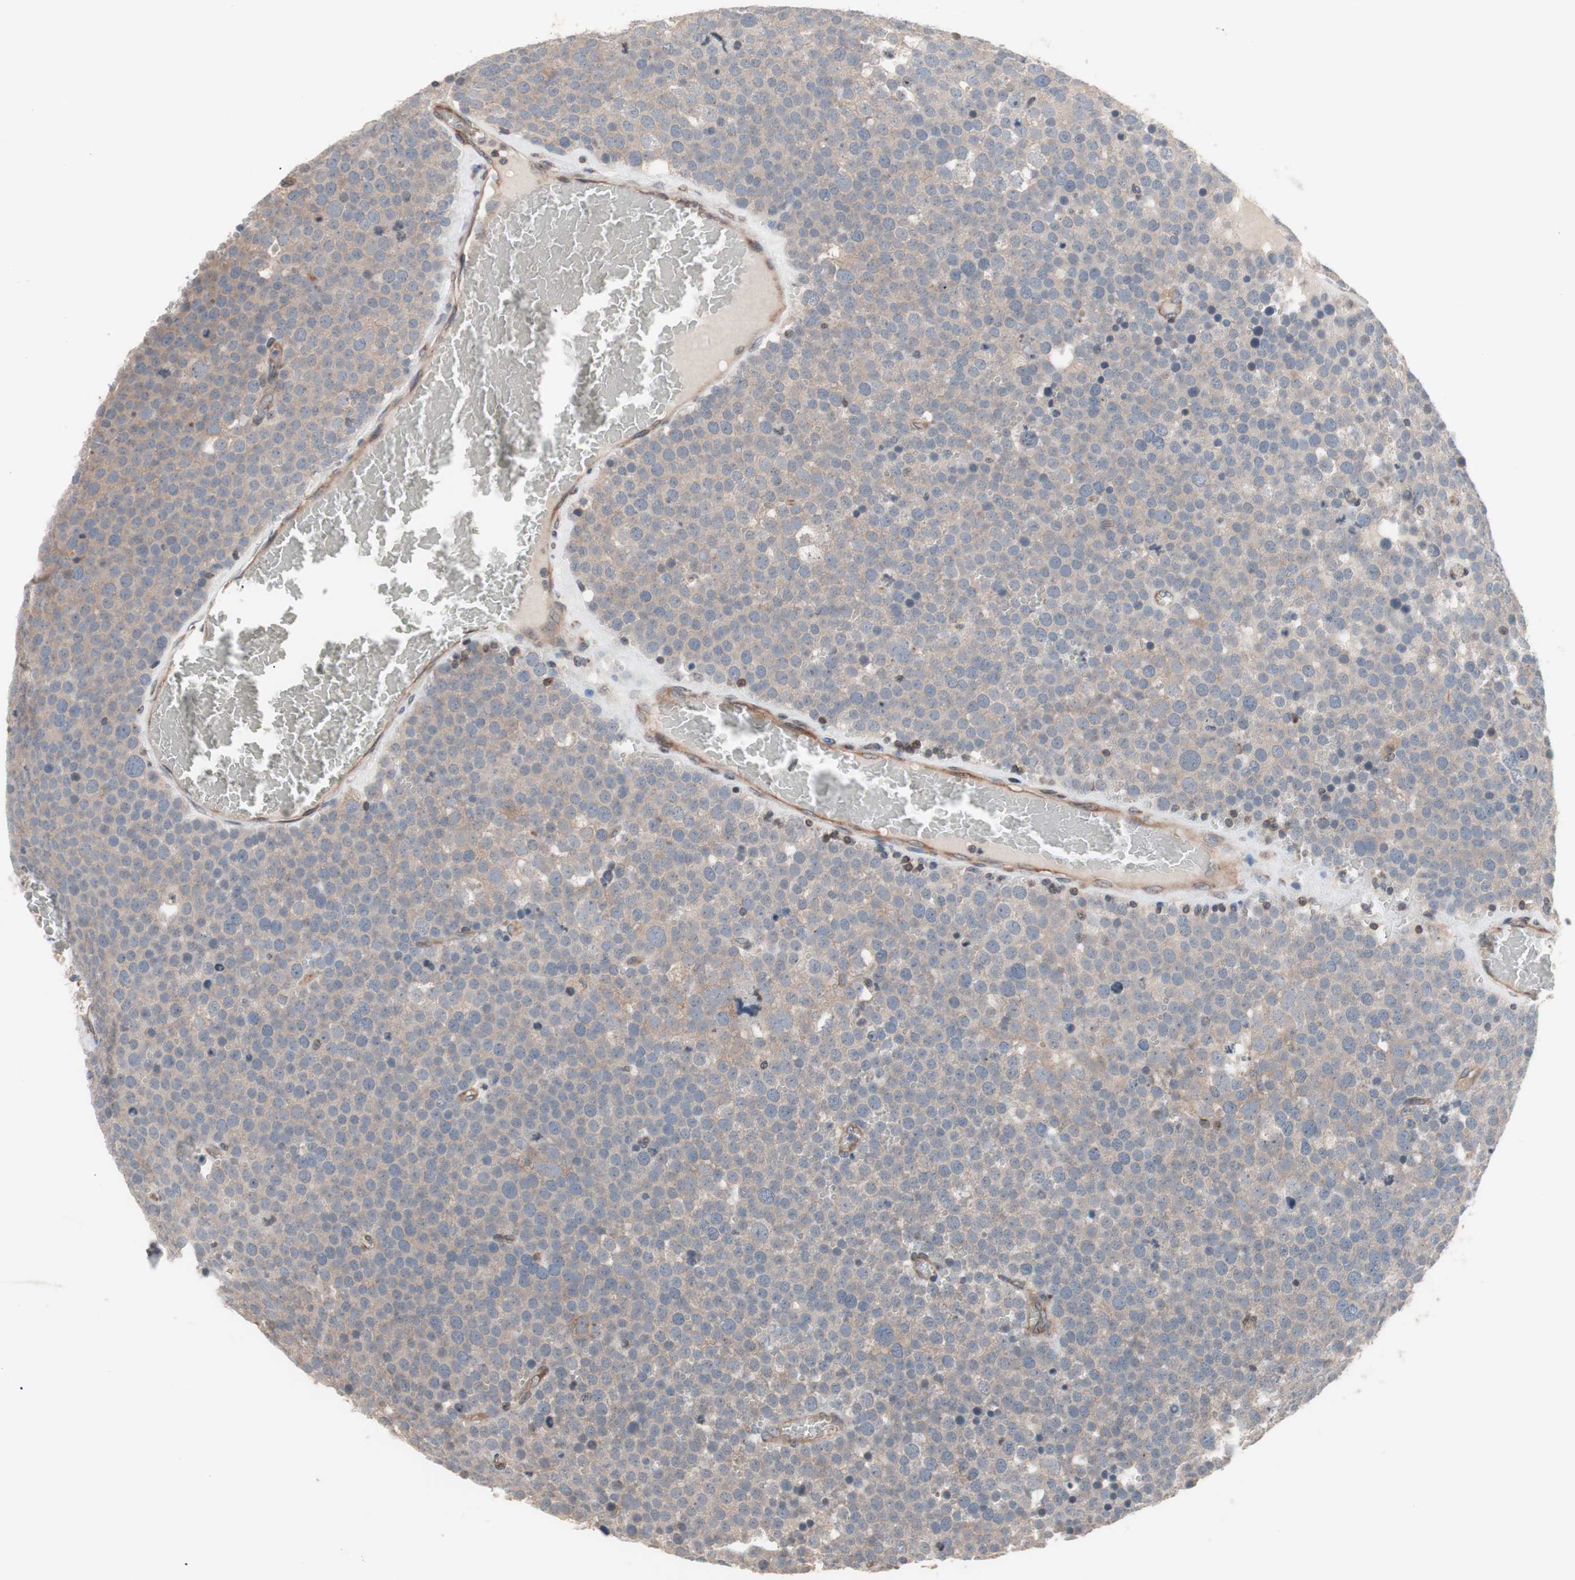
{"staining": {"intensity": "weak", "quantity": "<25%", "location": "cytoplasmic/membranous"}, "tissue": "testis cancer", "cell_type": "Tumor cells", "image_type": "cancer", "snomed": [{"axis": "morphology", "description": "Seminoma, NOS"}, {"axis": "topography", "description": "Testis"}], "caption": "Tumor cells show no significant protein positivity in testis cancer (seminoma). The staining is performed using DAB brown chromogen with nuclei counter-stained in using hematoxylin.", "gene": "IRS1", "patient": {"sex": "male", "age": 71}}